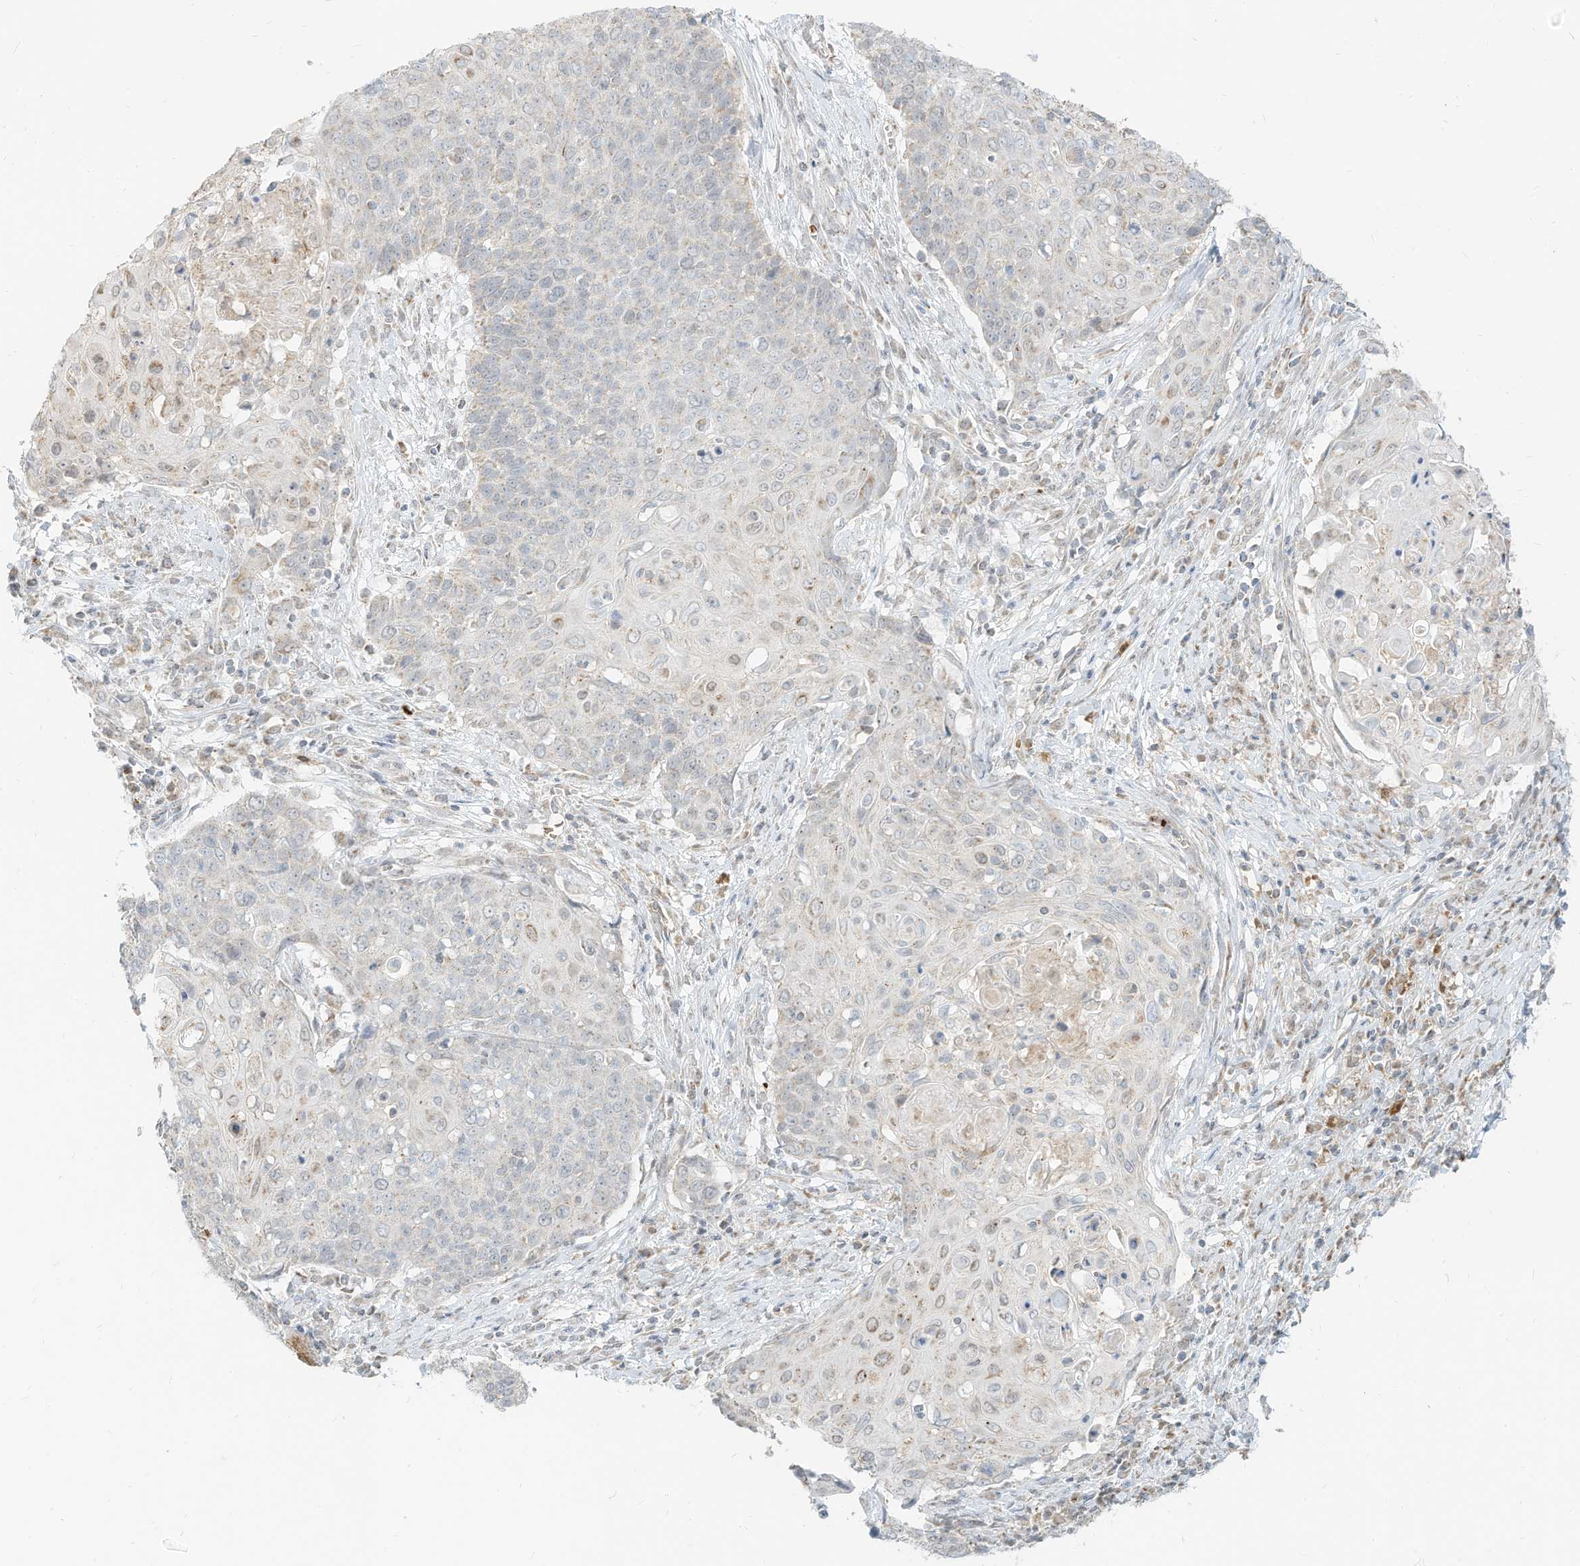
{"staining": {"intensity": "negative", "quantity": "none", "location": "none"}, "tissue": "cervical cancer", "cell_type": "Tumor cells", "image_type": "cancer", "snomed": [{"axis": "morphology", "description": "Squamous cell carcinoma, NOS"}, {"axis": "topography", "description": "Cervix"}], "caption": "IHC micrograph of neoplastic tissue: human cervical cancer (squamous cell carcinoma) stained with DAB displays no significant protein positivity in tumor cells. (DAB (3,3'-diaminobenzidine) immunohistochemistry (IHC) with hematoxylin counter stain).", "gene": "MTUS2", "patient": {"sex": "female", "age": 39}}